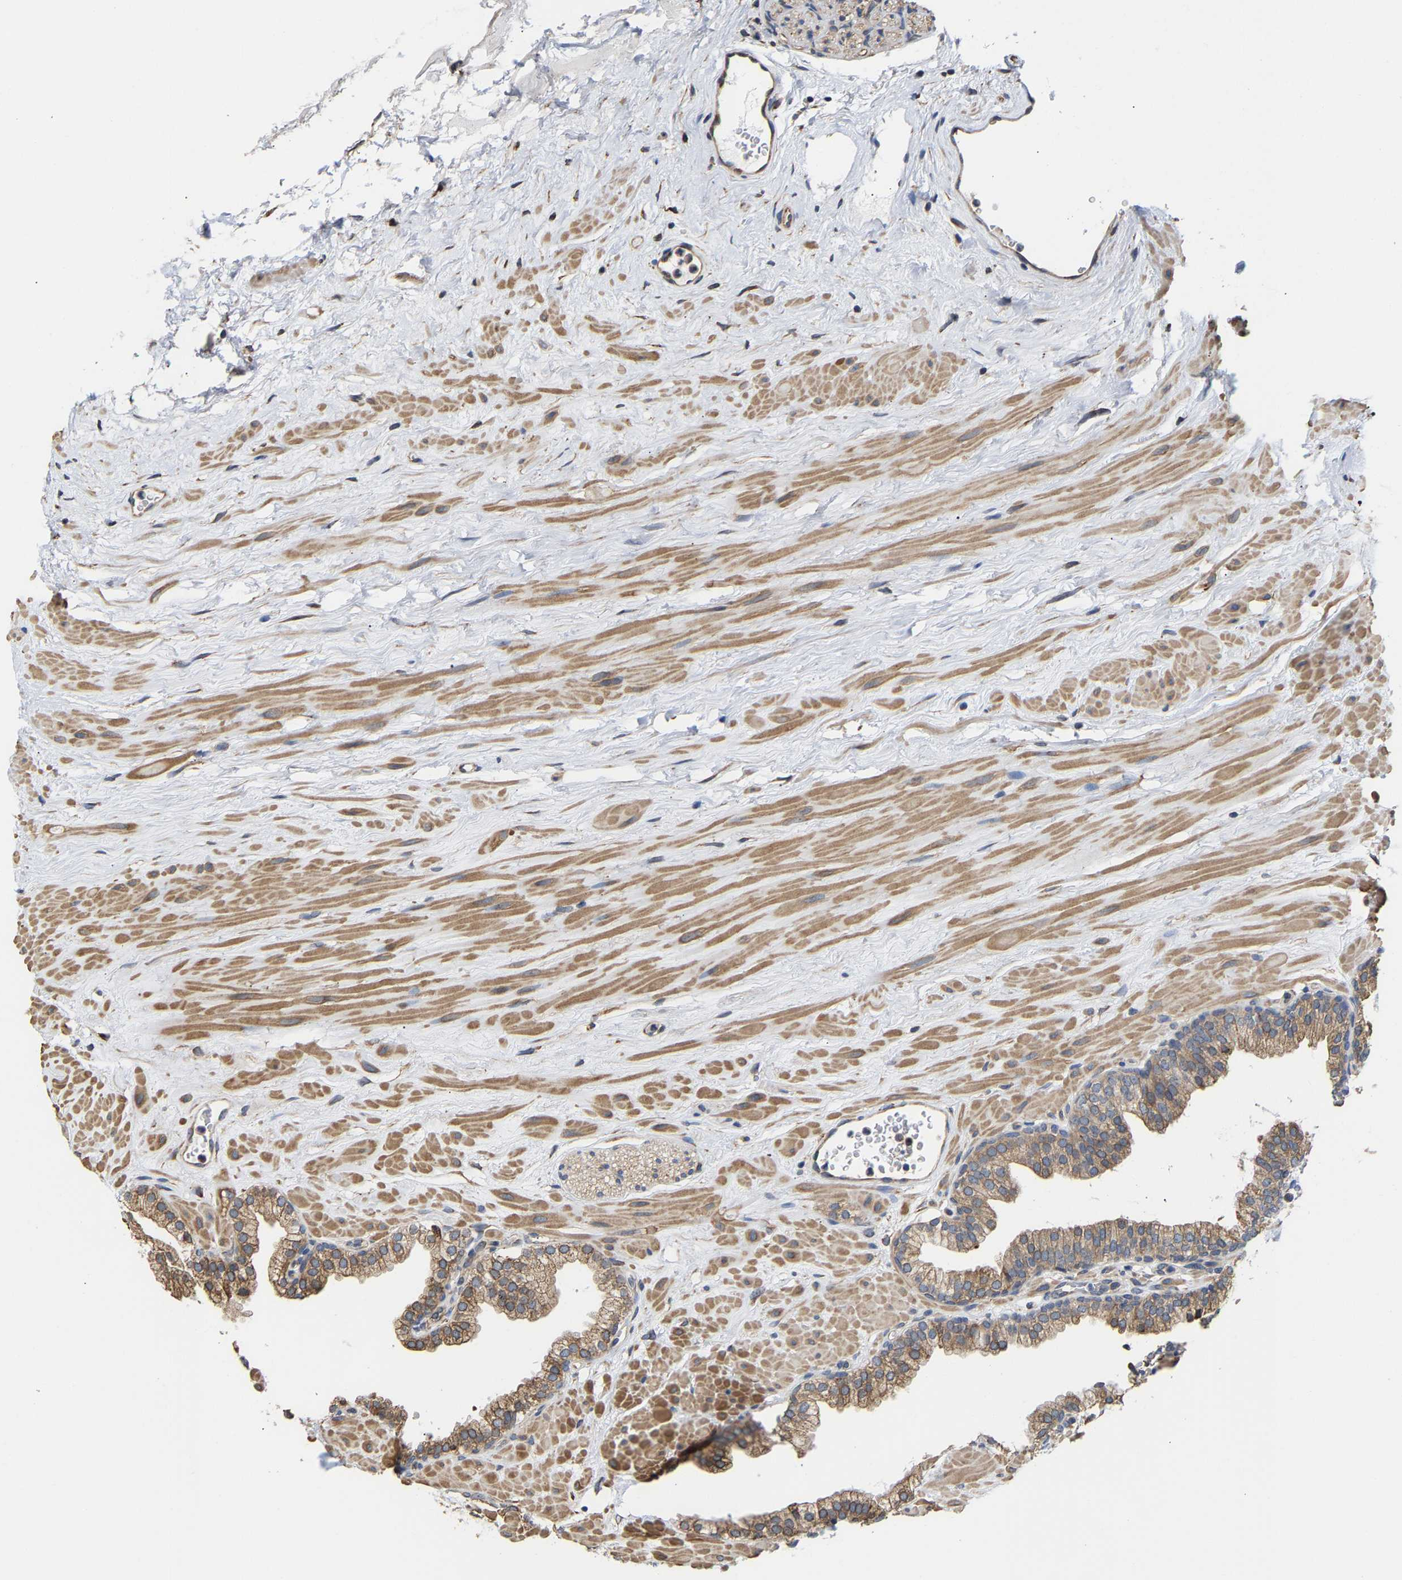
{"staining": {"intensity": "moderate", "quantity": ">75%", "location": "cytoplasmic/membranous"}, "tissue": "prostate", "cell_type": "Glandular cells", "image_type": "normal", "snomed": [{"axis": "morphology", "description": "Normal tissue, NOS"}, {"axis": "morphology", "description": "Urothelial carcinoma, Low grade"}, {"axis": "topography", "description": "Urinary bladder"}, {"axis": "topography", "description": "Prostate"}], "caption": "Immunohistochemical staining of benign human prostate exhibits >75% levels of moderate cytoplasmic/membranous protein positivity in approximately >75% of glandular cells.", "gene": "ARAP1", "patient": {"sex": "male", "age": 60}}